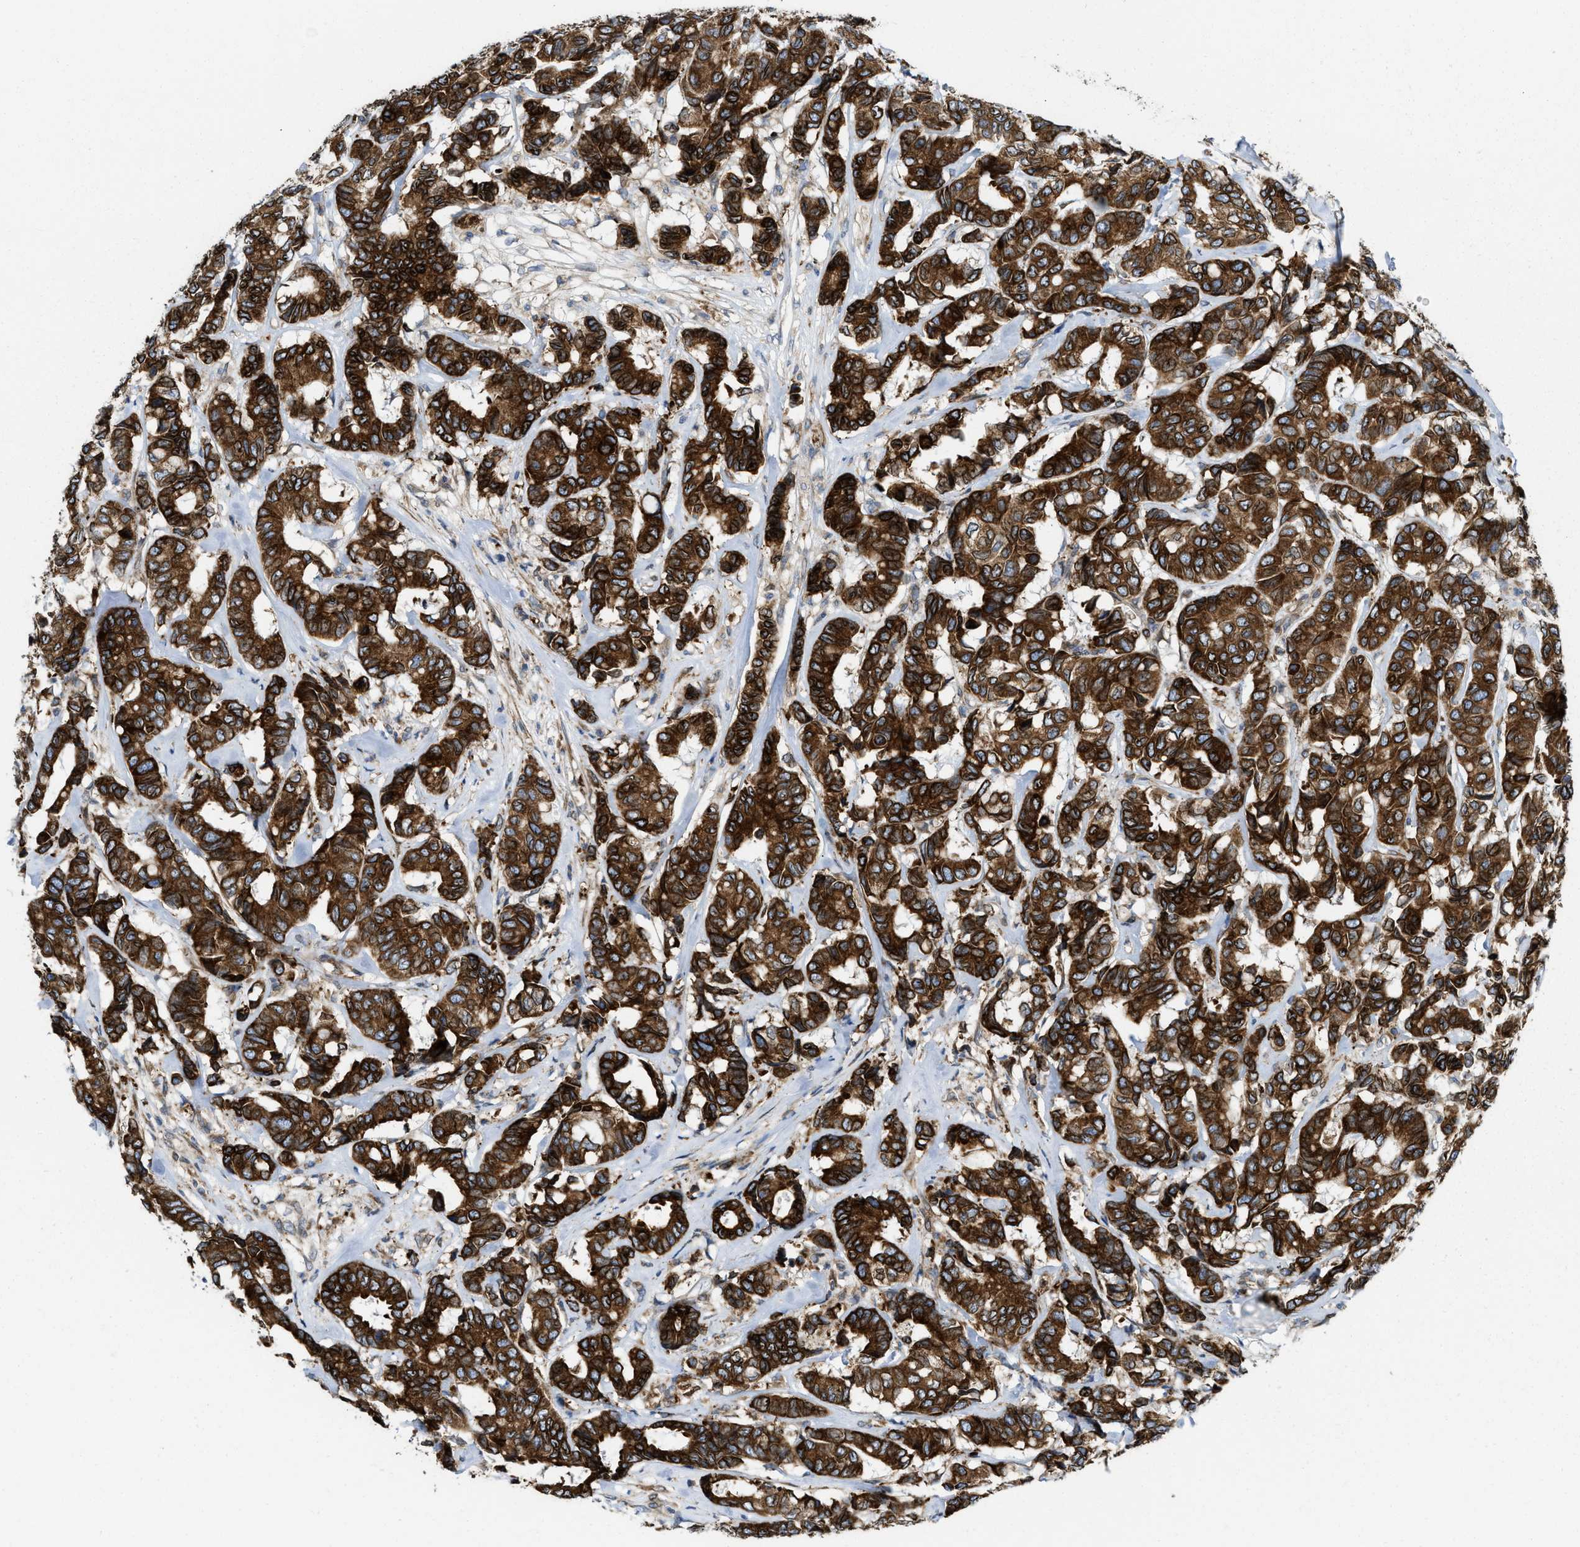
{"staining": {"intensity": "strong", "quantity": ">75%", "location": "cytoplasmic/membranous"}, "tissue": "breast cancer", "cell_type": "Tumor cells", "image_type": "cancer", "snomed": [{"axis": "morphology", "description": "Duct carcinoma"}, {"axis": "topography", "description": "Breast"}], "caption": "Breast cancer tissue reveals strong cytoplasmic/membranous positivity in about >75% of tumor cells, visualized by immunohistochemistry.", "gene": "ERLIN2", "patient": {"sex": "female", "age": 87}}